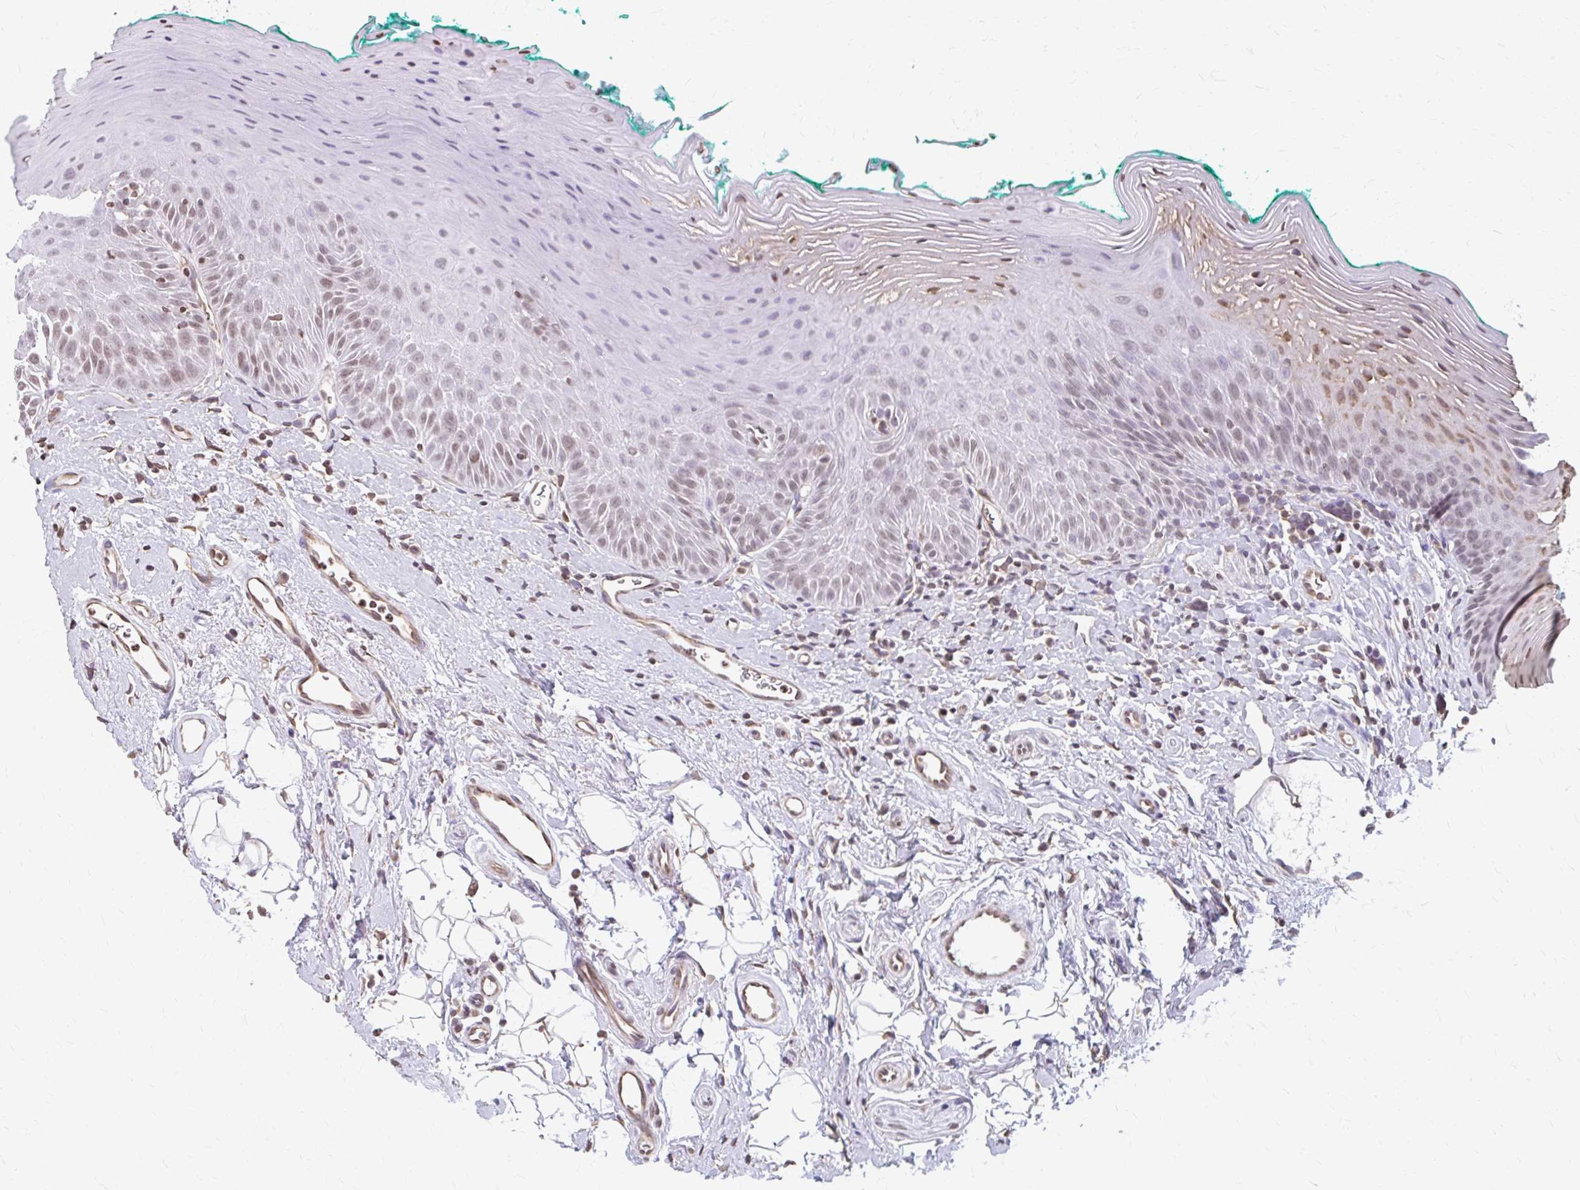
{"staining": {"intensity": "moderate", "quantity": "25%-75%", "location": "nuclear"}, "tissue": "oral mucosa", "cell_type": "Squamous epithelial cells", "image_type": "normal", "snomed": [{"axis": "morphology", "description": "Normal tissue, NOS"}, {"axis": "topography", "description": "Oral tissue"}, {"axis": "topography", "description": "Tounge, NOS"}], "caption": "Immunohistochemistry of normal human oral mucosa exhibits medium levels of moderate nuclear positivity in about 25%-75% of squamous epithelial cells.", "gene": "ORC3", "patient": {"sex": "male", "age": 83}}